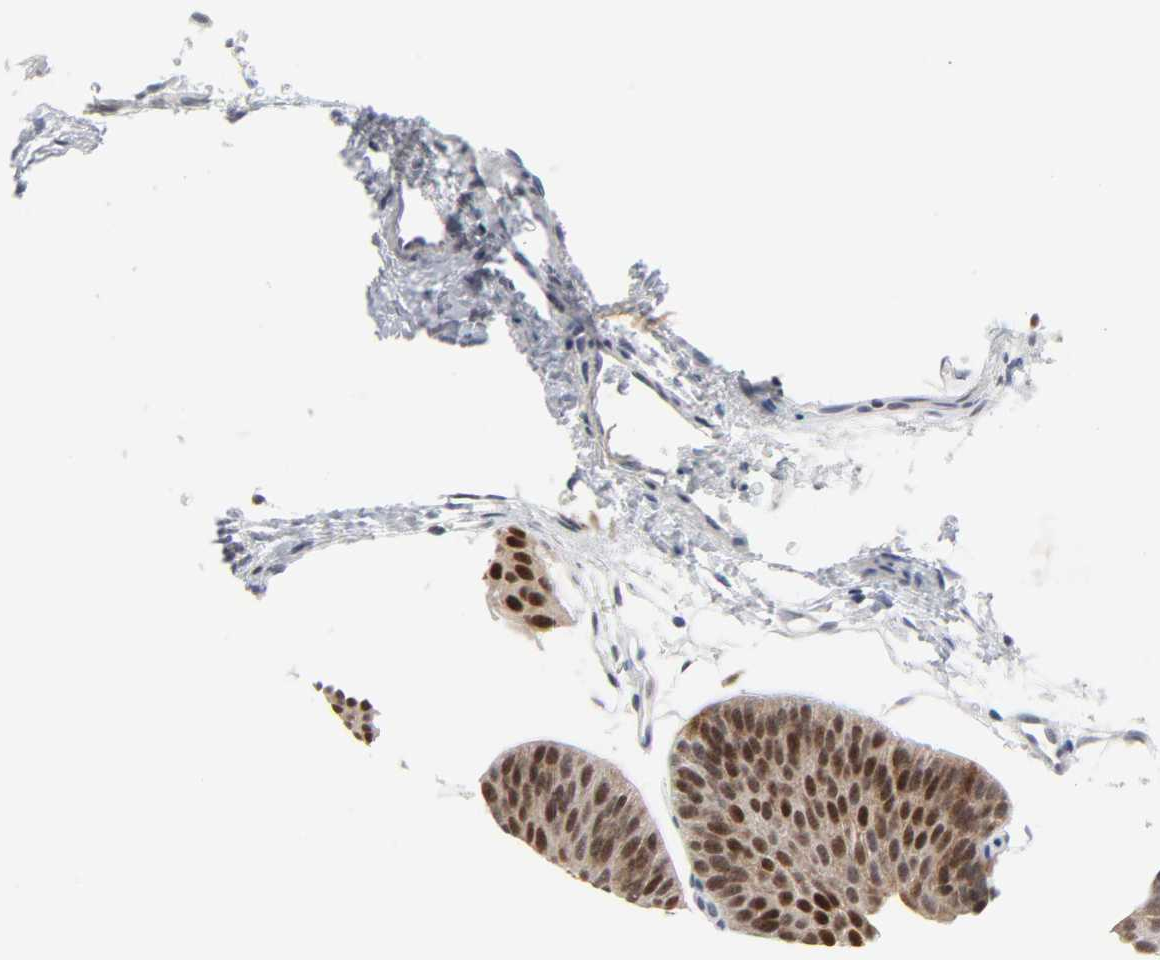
{"staining": {"intensity": "strong", "quantity": ">75%", "location": "nuclear"}, "tissue": "urothelial cancer", "cell_type": "Tumor cells", "image_type": "cancer", "snomed": [{"axis": "morphology", "description": "Urothelial carcinoma, Low grade"}, {"axis": "topography", "description": "Urinary bladder"}], "caption": "Approximately >75% of tumor cells in urothelial cancer reveal strong nuclear protein expression as visualized by brown immunohistochemical staining.", "gene": "WEE1", "patient": {"sex": "female", "age": 60}}